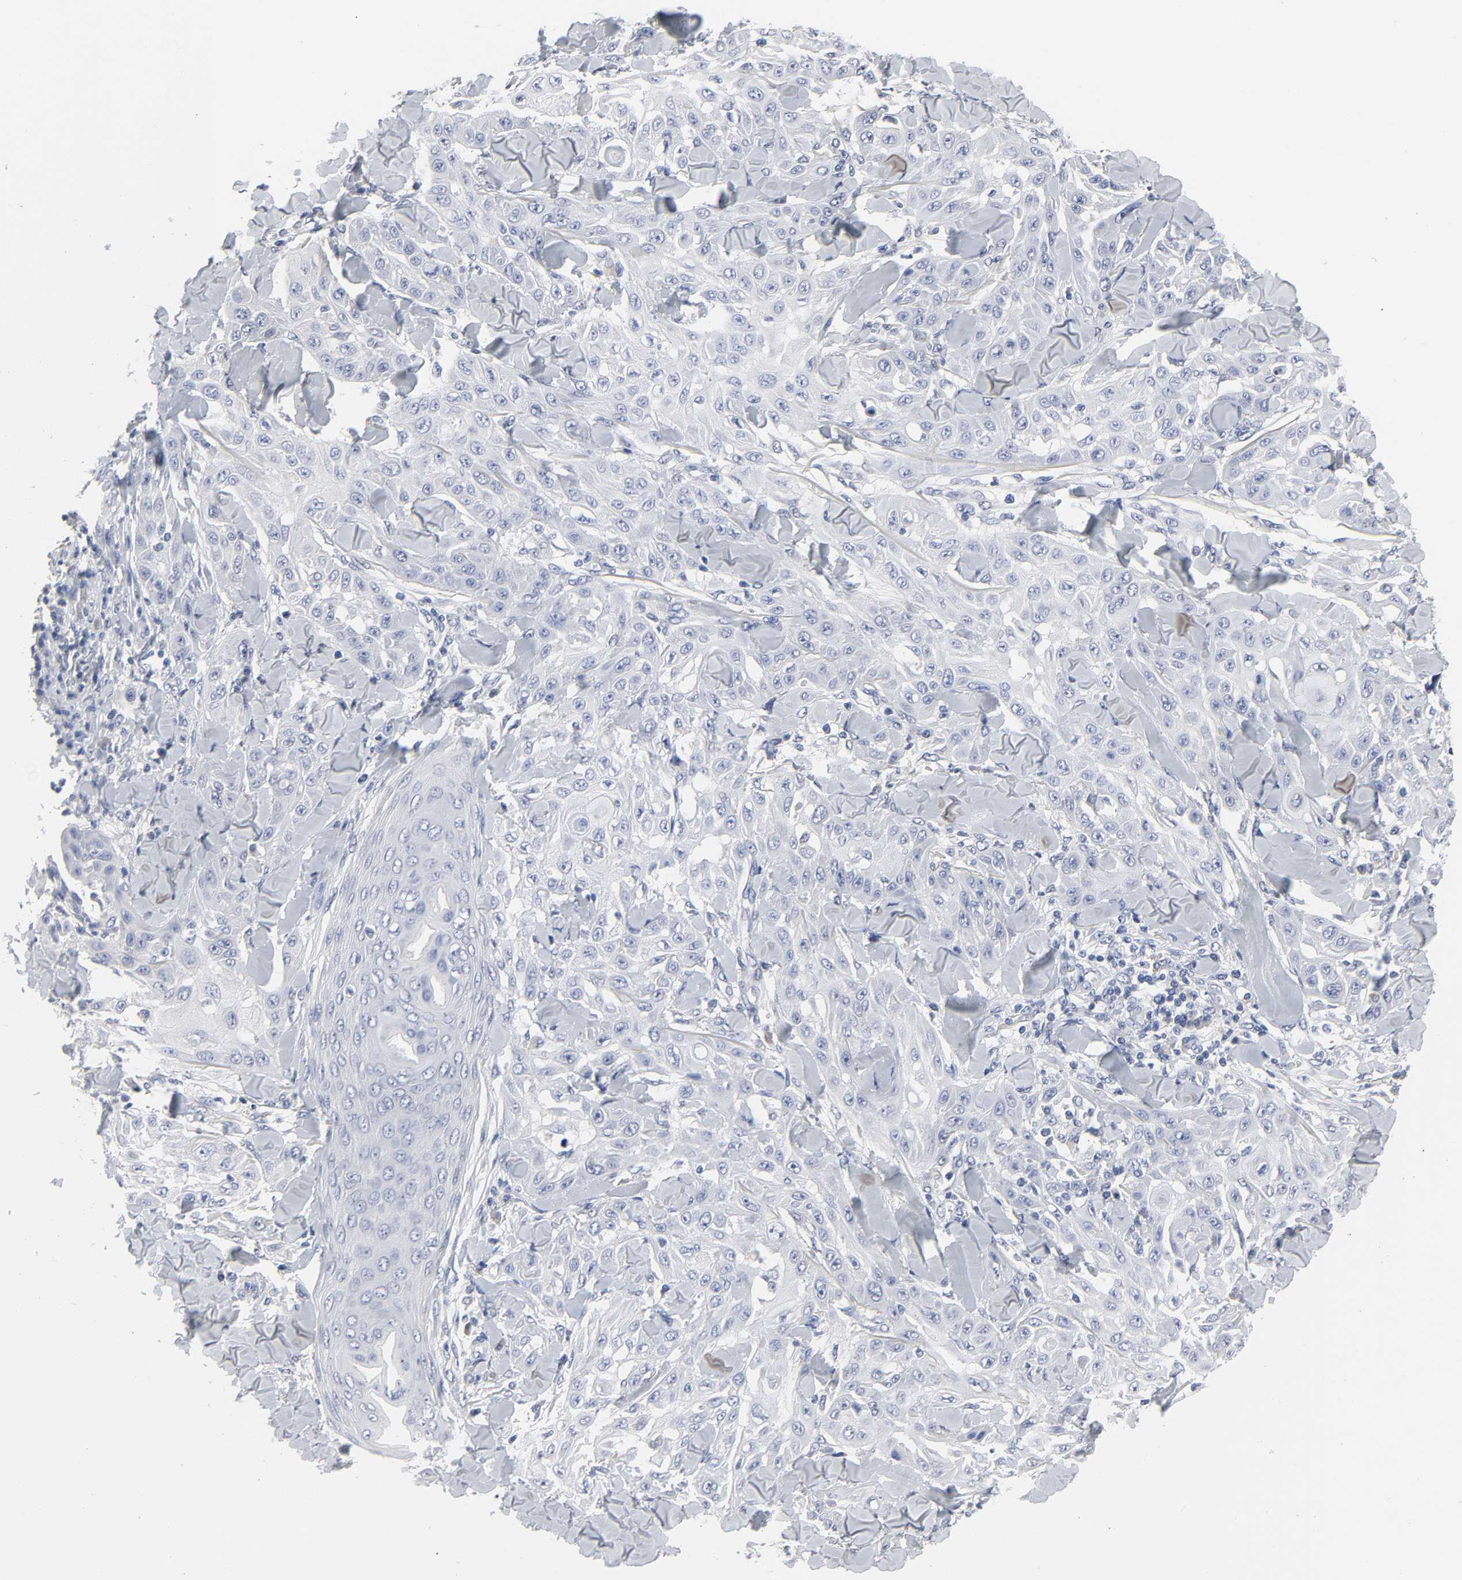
{"staining": {"intensity": "negative", "quantity": "none", "location": "none"}, "tissue": "skin cancer", "cell_type": "Tumor cells", "image_type": "cancer", "snomed": [{"axis": "morphology", "description": "Squamous cell carcinoma, NOS"}, {"axis": "topography", "description": "Skin"}], "caption": "A micrograph of human skin cancer is negative for staining in tumor cells.", "gene": "SALL2", "patient": {"sex": "male", "age": 24}}